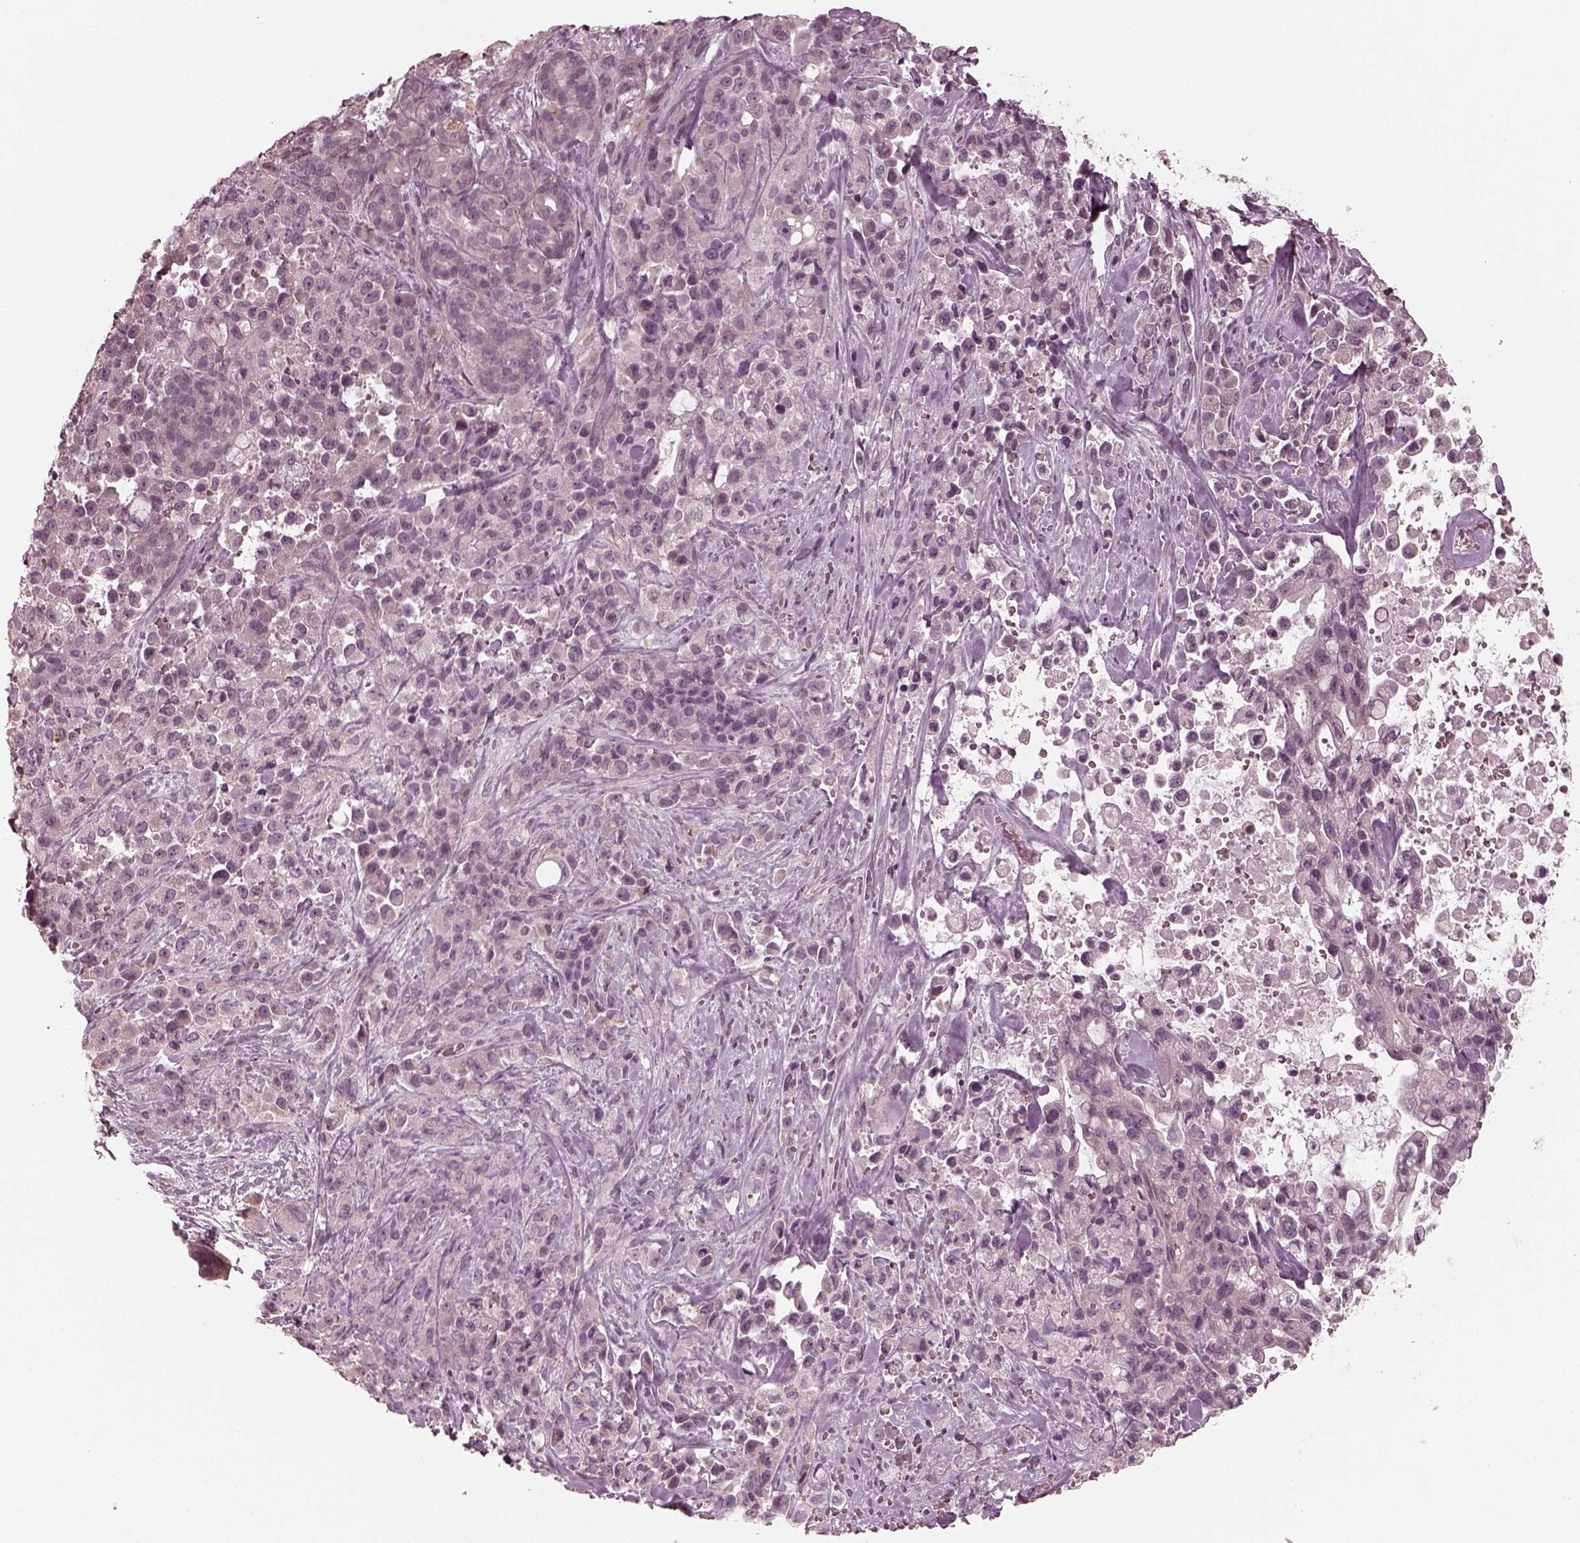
{"staining": {"intensity": "negative", "quantity": "none", "location": "none"}, "tissue": "pancreatic cancer", "cell_type": "Tumor cells", "image_type": "cancer", "snomed": [{"axis": "morphology", "description": "Adenocarcinoma, NOS"}, {"axis": "topography", "description": "Pancreas"}], "caption": "IHC histopathology image of neoplastic tissue: human adenocarcinoma (pancreatic) stained with DAB (3,3'-diaminobenzidine) exhibits no significant protein positivity in tumor cells. (Stains: DAB (3,3'-diaminobenzidine) immunohistochemistry with hematoxylin counter stain, Microscopy: brightfield microscopy at high magnification).", "gene": "KIF6", "patient": {"sex": "male", "age": 44}}